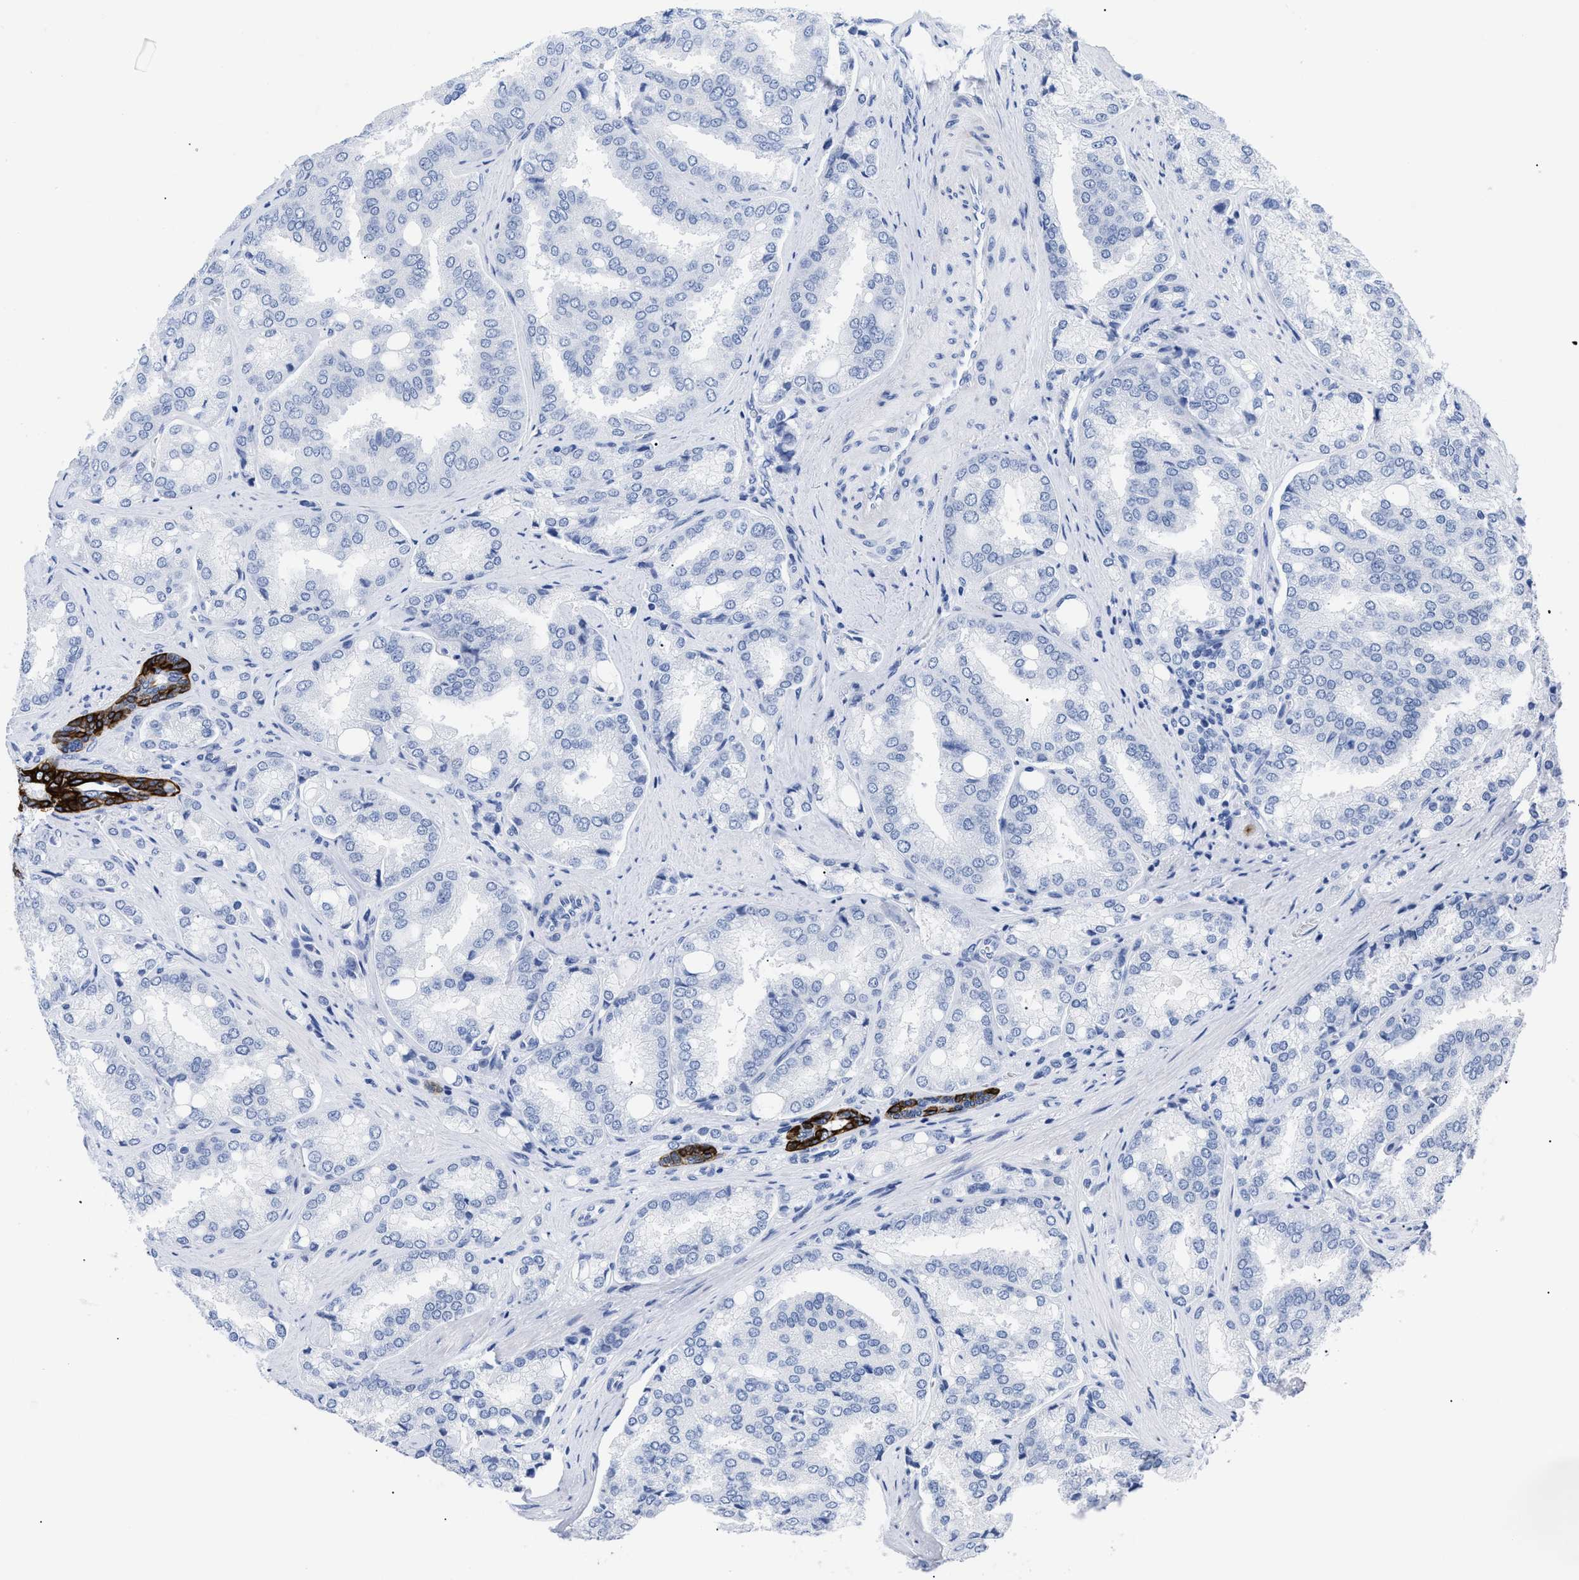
{"staining": {"intensity": "negative", "quantity": "none", "location": "none"}, "tissue": "prostate cancer", "cell_type": "Tumor cells", "image_type": "cancer", "snomed": [{"axis": "morphology", "description": "Adenocarcinoma, High grade"}, {"axis": "topography", "description": "Prostate"}], "caption": "Immunohistochemistry of human prostate cancer demonstrates no expression in tumor cells.", "gene": "DUSP26", "patient": {"sex": "male", "age": 50}}